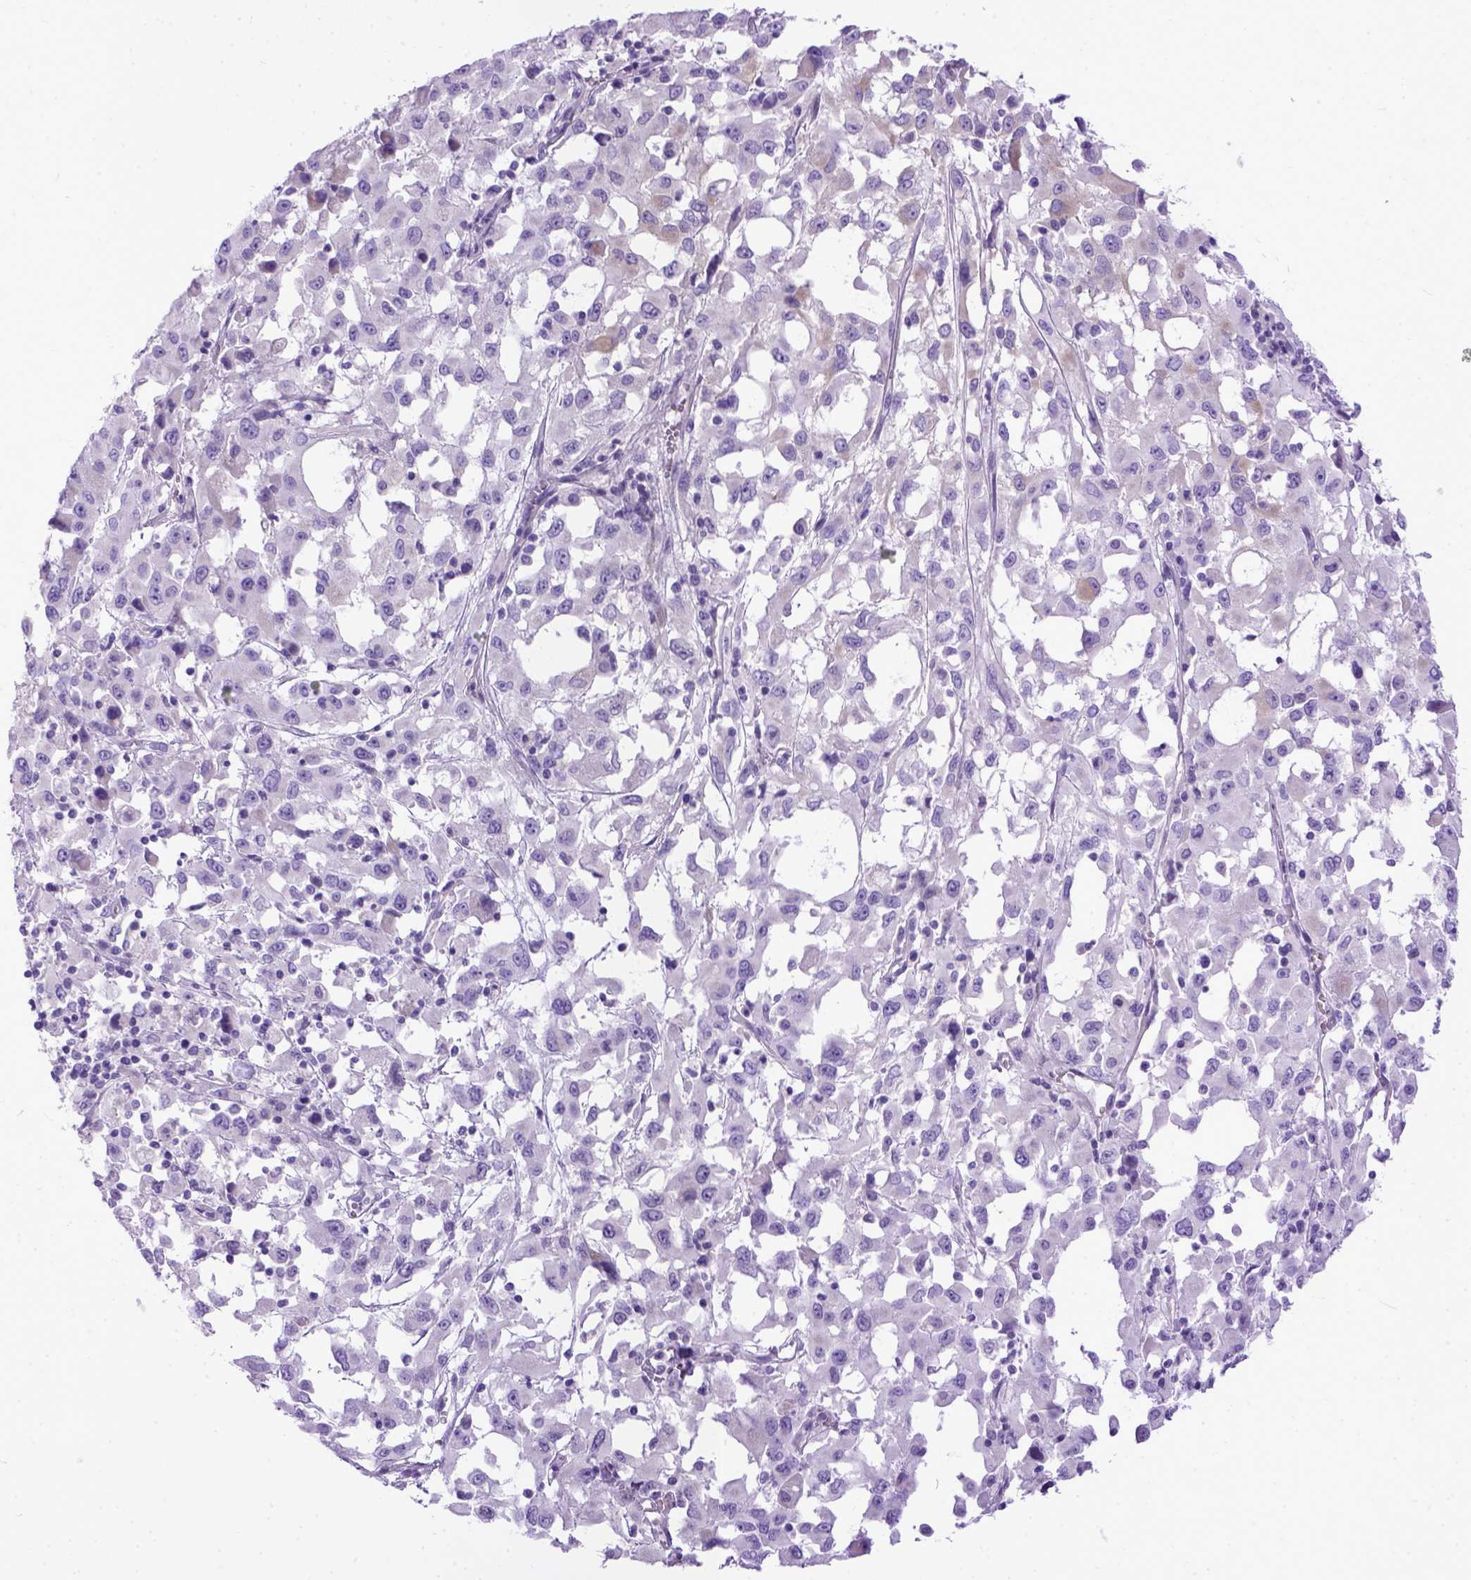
{"staining": {"intensity": "negative", "quantity": "none", "location": "none"}, "tissue": "melanoma", "cell_type": "Tumor cells", "image_type": "cancer", "snomed": [{"axis": "morphology", "description": "Malignant melanoma, Metastatic site"}, {"axis": "topography", "description": "Soft tissue"}], "caption": "The image demonstrates no staining of tumor cells in malignant melanoma (metastatic site).", "gene": "PPL", "patient": {"sex": "male", "age": 50}}